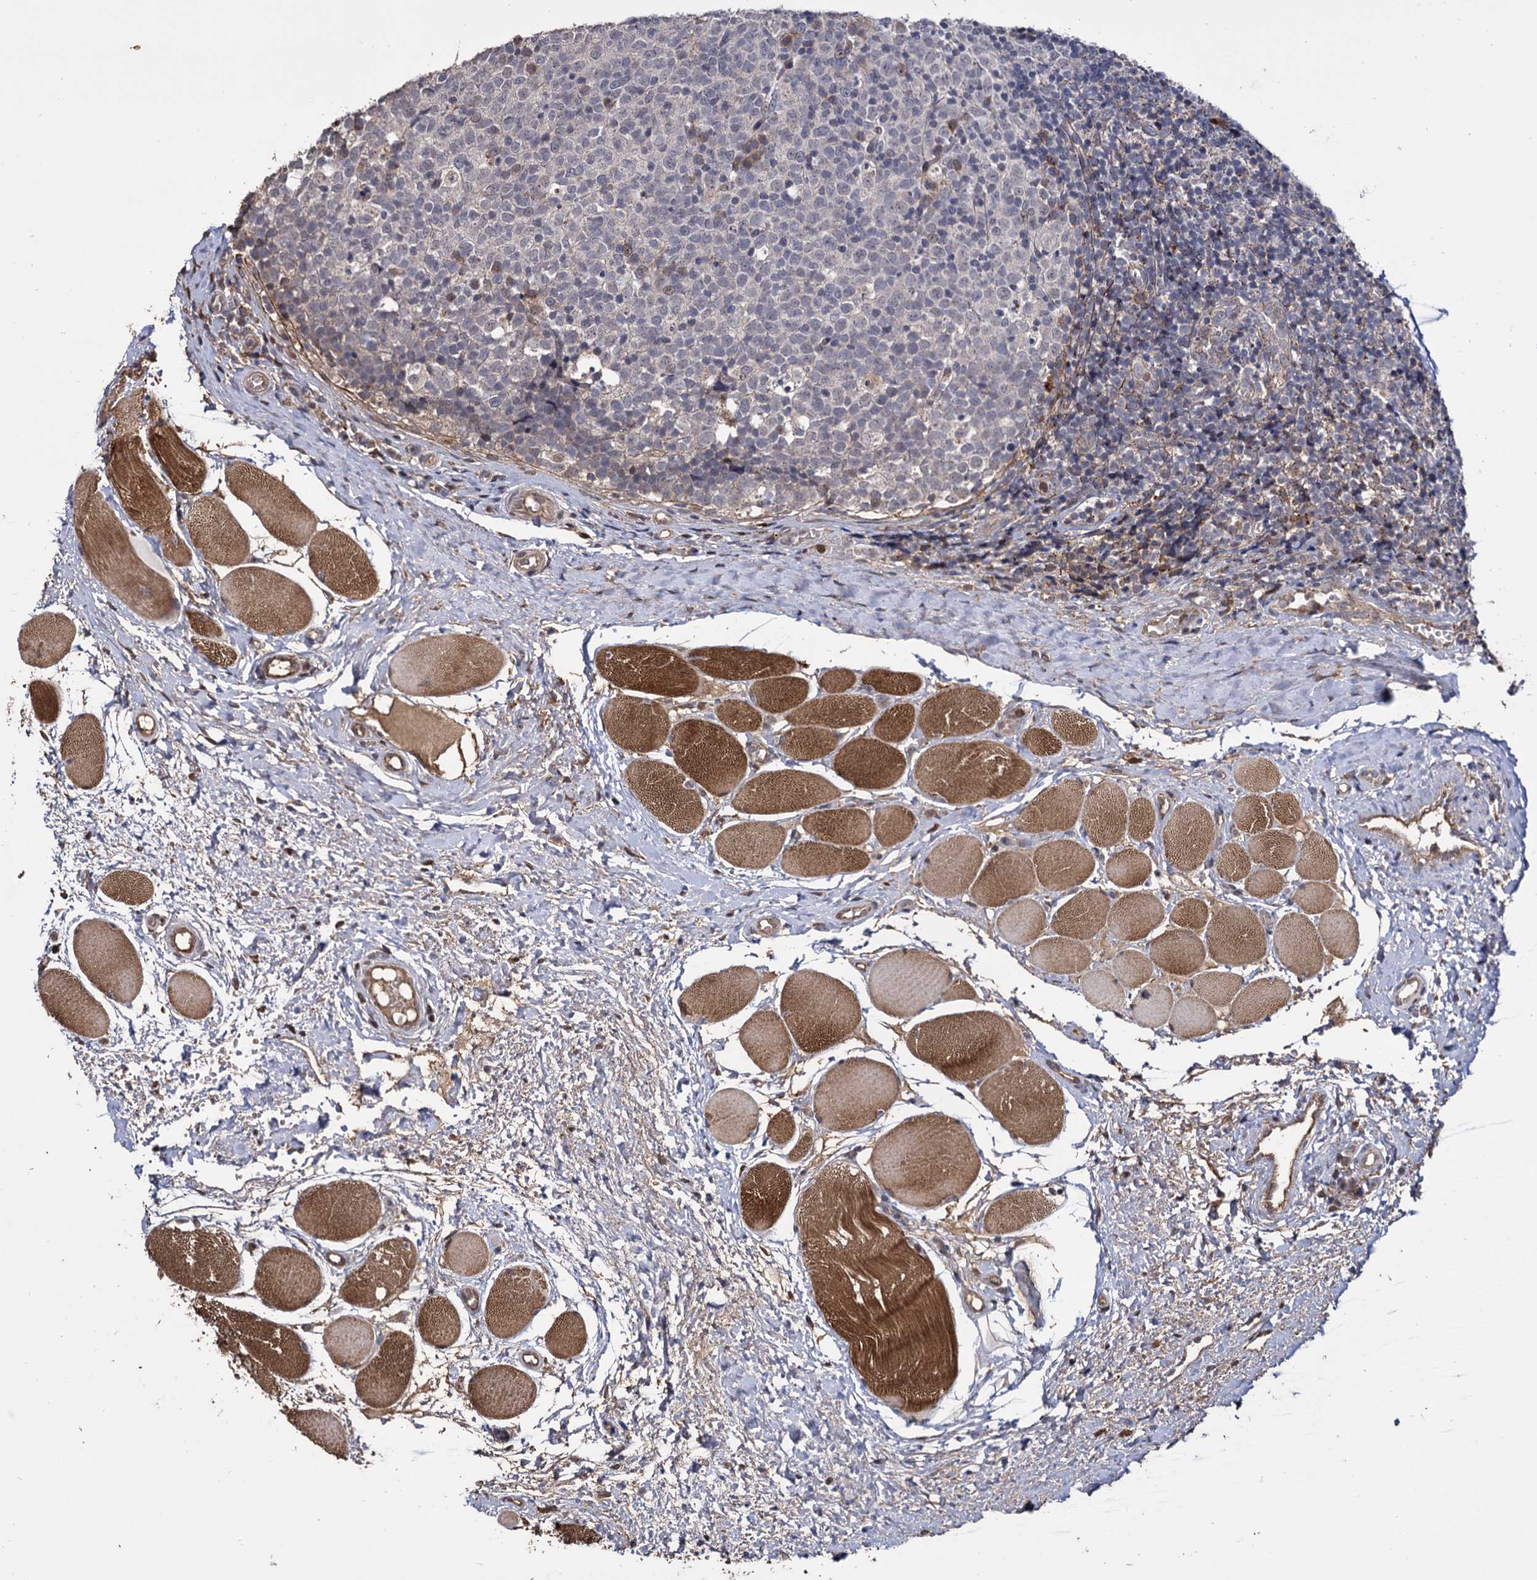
{"staining": {"intensity": "negative", "quantity": "none", "location": "none"}, "tissue": "tonsil", "cell_type": "Germinal center cells", "image_type": "normal", "snomed": [{"axis": "morphology", "description": "Normal tissue, NOS"}, {"axis": "topography", "description": "Tonsil"}], "caption": "Immunohistochemical staining of unremarkable human tonsil displays no significant positivity in germinal center cells. (DAB (3,3'-diaminobenzidine) IHC, high magnification).", "gene": "MICAL2", "patient": {"sex": "female", "age": 19}}